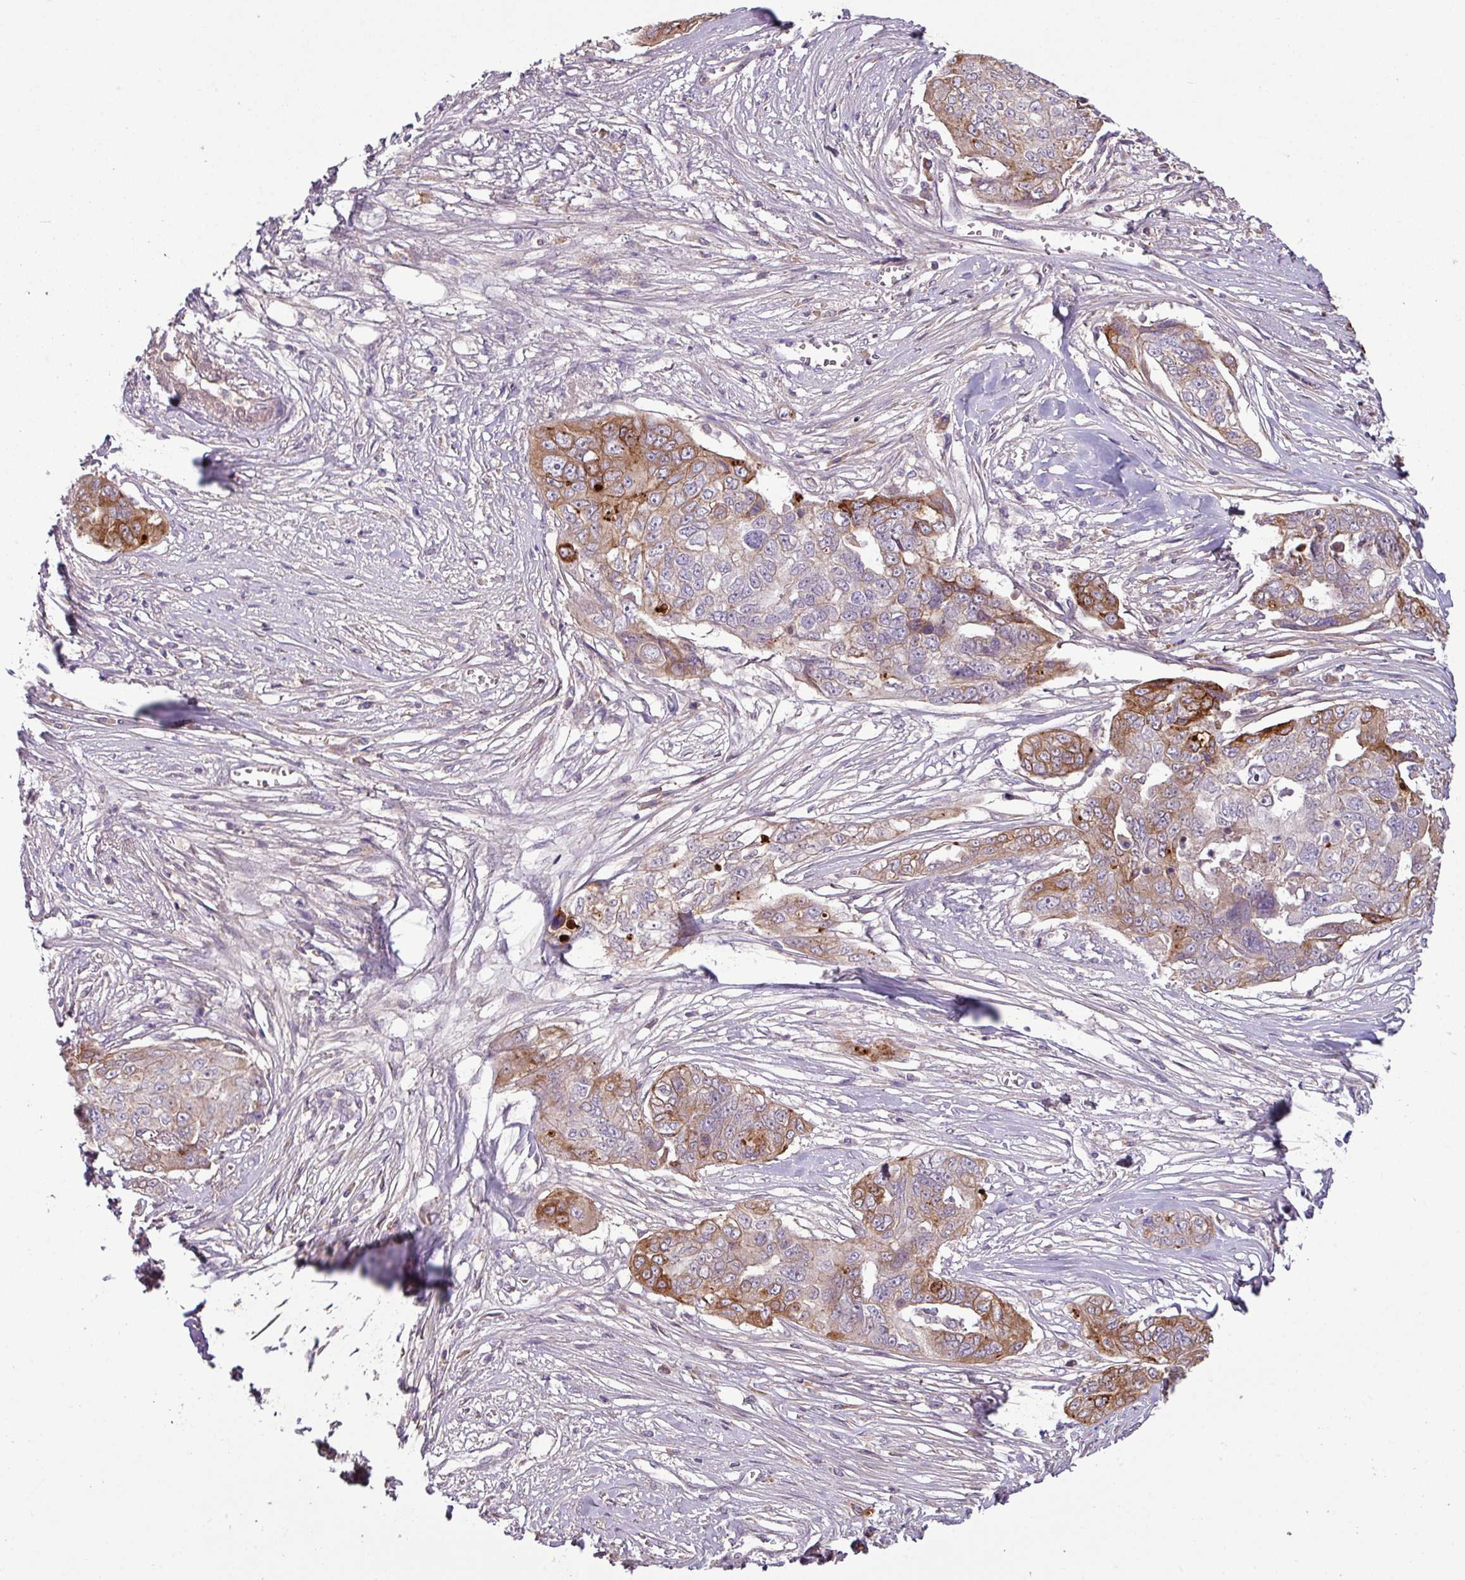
{"staining": {"intensity": "moderate", "quantity": "<25%", "location": "cytoplasmic/membranous"}, "tissue": "ovarian cancer", "cell_type": "Tumor cells", "image_type": "cancer", "snomed": [{"axis": "morphology", "description": "Carcinoma, endometroid"}, {"axis": "topography", "description": "Ovary"}], "caption": "Ovarian cancer was stained to show a protein in brown. There is low levels of moderate cytoplasmic/membranous expression in approximately <25% of tumor cells. (DAB IHC, brown staining for protein, blue staining for nuclei).", "gene": "C4B", "patient": {"sex": "female", "age": 70}}